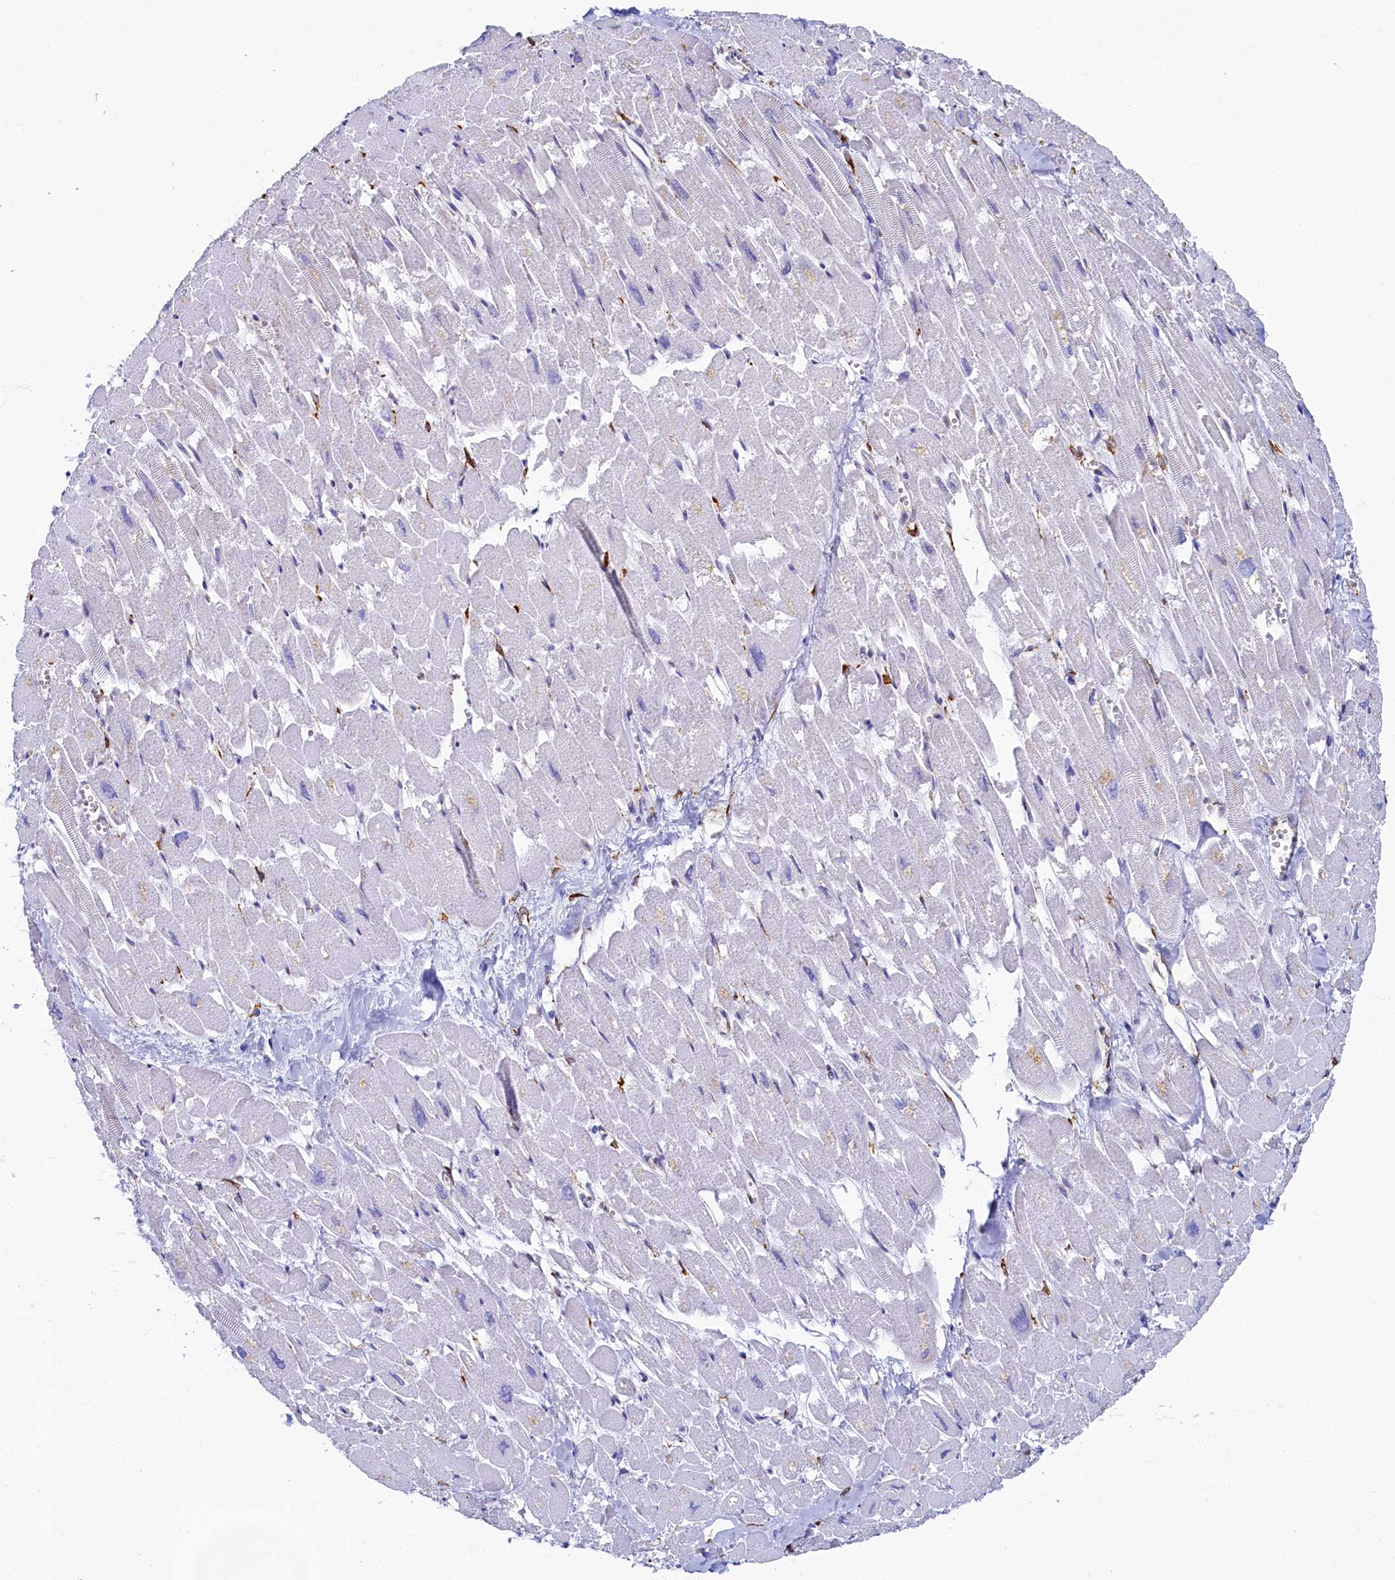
{"staining": {"intensity": "moderate", "quantity": "<25%", "location": "cytoplasmic/membranous"}, "tissue": "heart muscle", "cell_type": "Cardiomyocytes", "image_type": "normal", "snomed": [{"axis": "morphology", "description": "Normal tissue, NOS"}, {"axis": "topography", "description": "Heart"}], "caption": "Moderate cytoplasmic/membranous staining for a protein is seen in approximately <25% of cardiomyocytes of normal heart muscle using immunohistochemistry (IHC).", "gene": "TMEM18", "patient": {"sex": "male", "age": 54}}